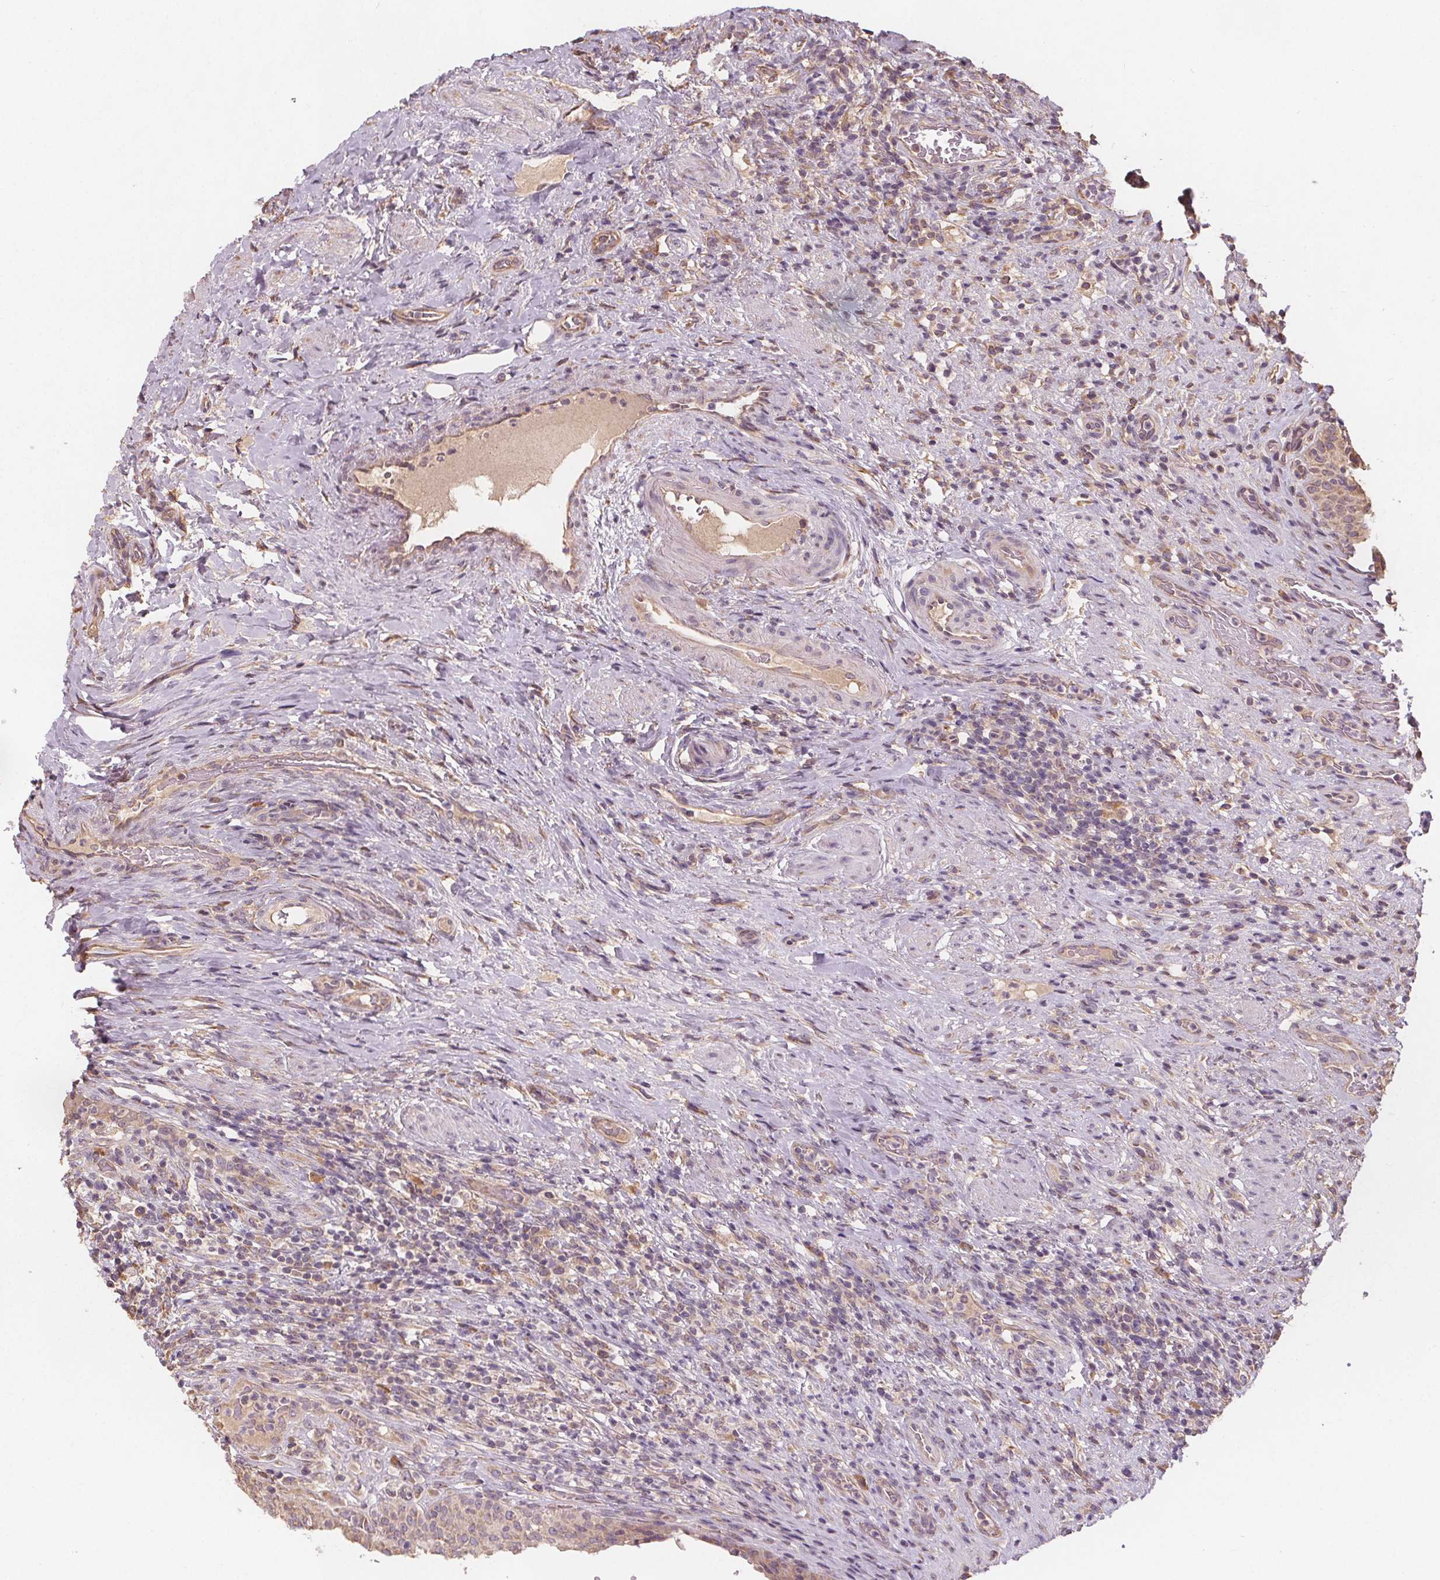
{"staining": {"intensity": "strong", "quantity": "25%-75%", "location": "cytoplasmic/membranous"}, "tissue": "urinary bladder", "cell_type": "Urothelial cells", "image_type": "normal", "snomed": [{"axis": "morphology", "description": "Normal tissue, NOS"}, {"axis": "topography", "description": "Urinary bladder"}, {"axis": "topography", "description": "Peripheral nerve tissue"}], "caption": "IHC of unremarkable urinary bladder displays high levels of strong cytoplasmic/membranous positivity in about 25%-75% of urothelial cells.", "gene": "TMEM80", "patient": {"sex": "male", "age": 66}}